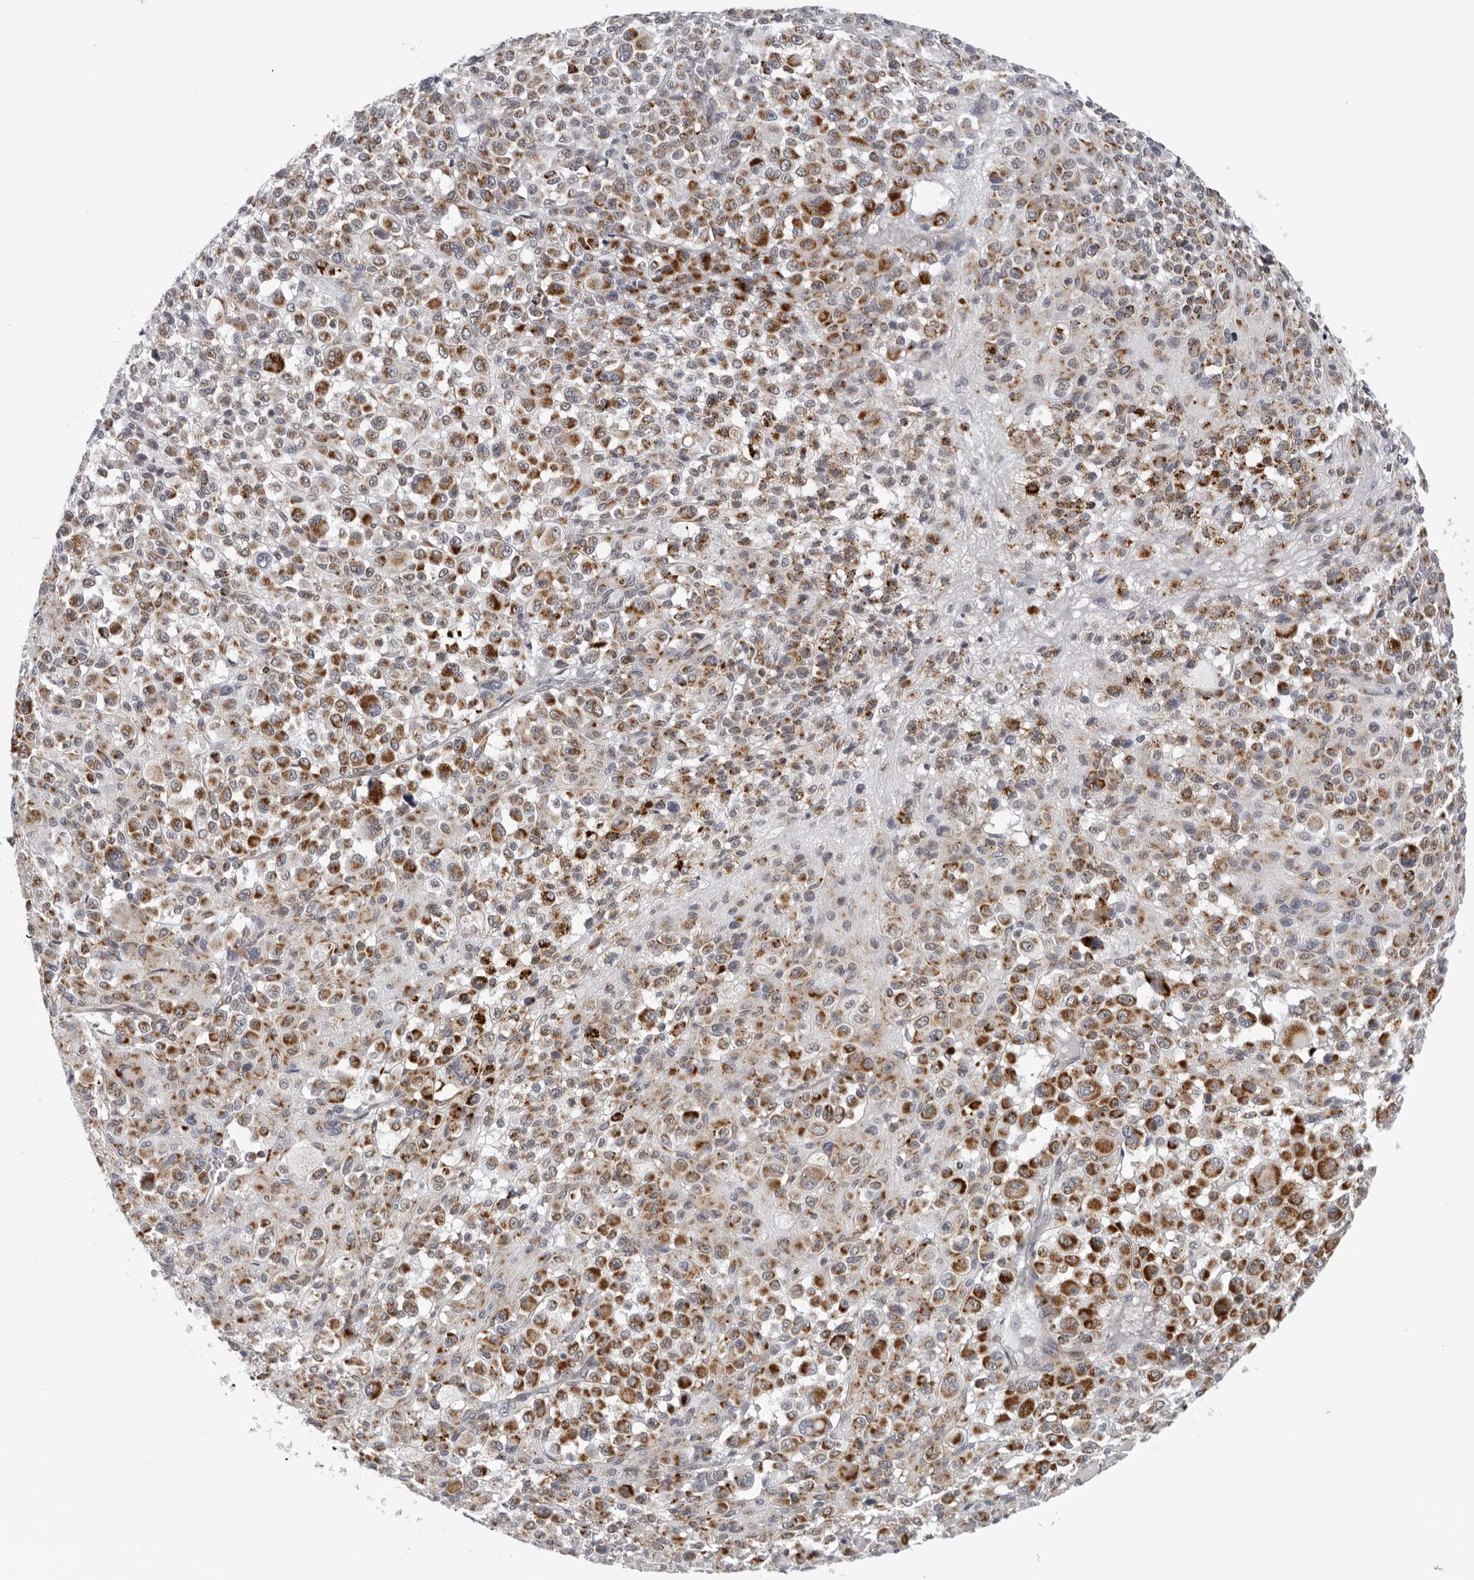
{"staining": {"intensity": "strong", "quantity": "25%-75%", "location": "cytoplasmic/membranous"}, "tissue": "melanoma", "cell_type": "Tumor cells", "image_type": "cancer", "snomed": [{"axis": "morphology", "description": "Malignant melanoma, Metastatic site"}, {"axis": "topography", "description": "Skin"}], "caption": "Immunohistochemistry (IHC) (DAB) staining of human melanoma reveals strong cytoplasmic/membranous protein positivity in approximately 25%-75% of tumor cells.", "gene": "CPT2", "patient": {"sex": "female", "age": 74}}